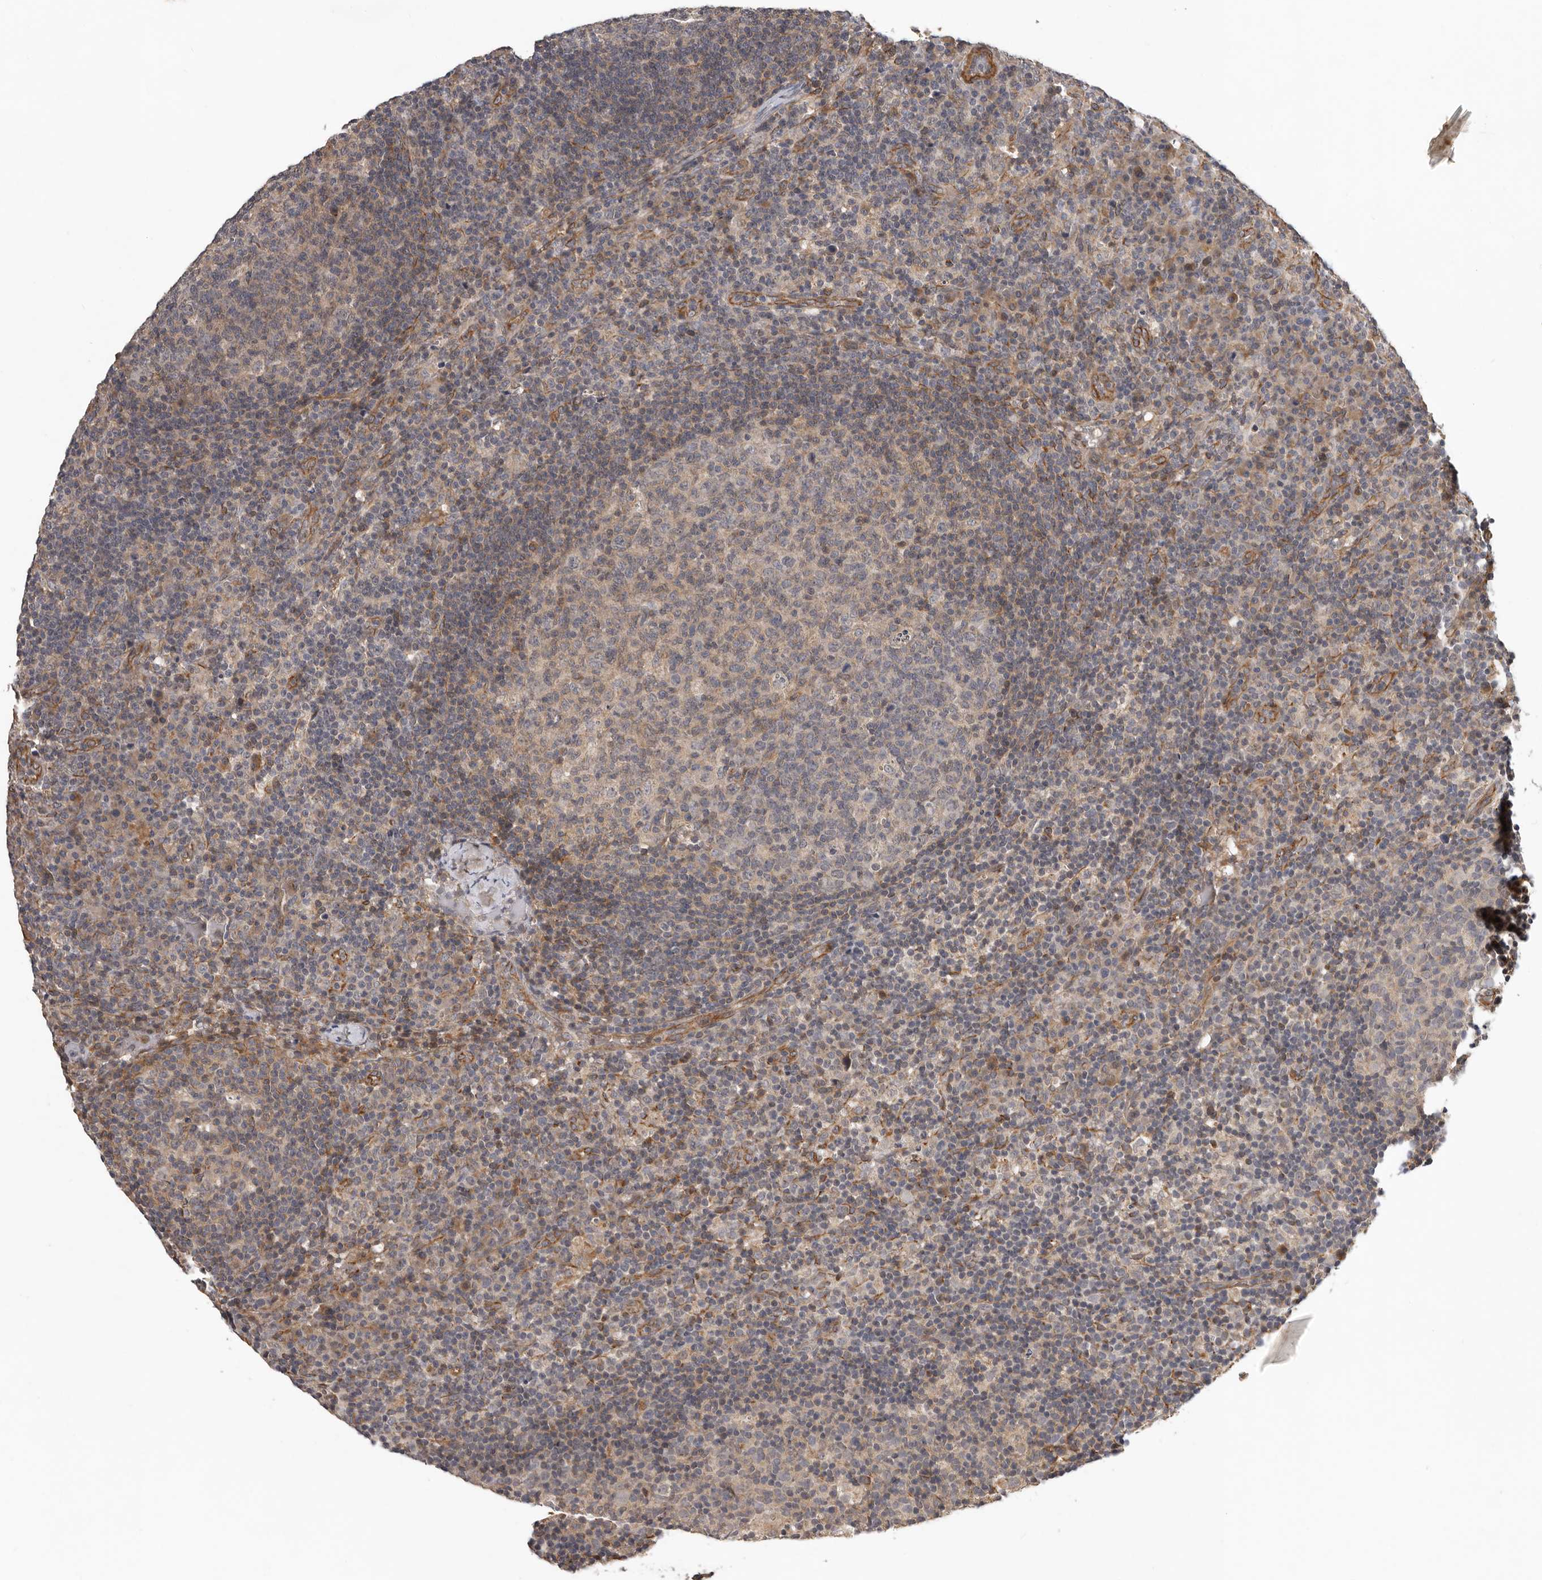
{"staining": {"intensity": "weak", "quantity": "25%-75%", "location": "cytoplasmic/membranous"}, "tissue": "lymph node", "cell_type": "Germinal center cells", "image_type": "normal", "snomed": [{"axis": "morphology", "description": "Normal tissue, NOS"}, {"axis": "morphology", "description": "Inflammation, NOS"}, {"axis": "topography", "description": "Lymph node"}], "caption": "This is an image of immunohistochemistry (IHC) staining of benign lymph node, which shows weak positivity in the cytoplasmic/membranous of germinal center cells.", "gene": "RNF157", "patient": {"sex": "male", "age": 55}}